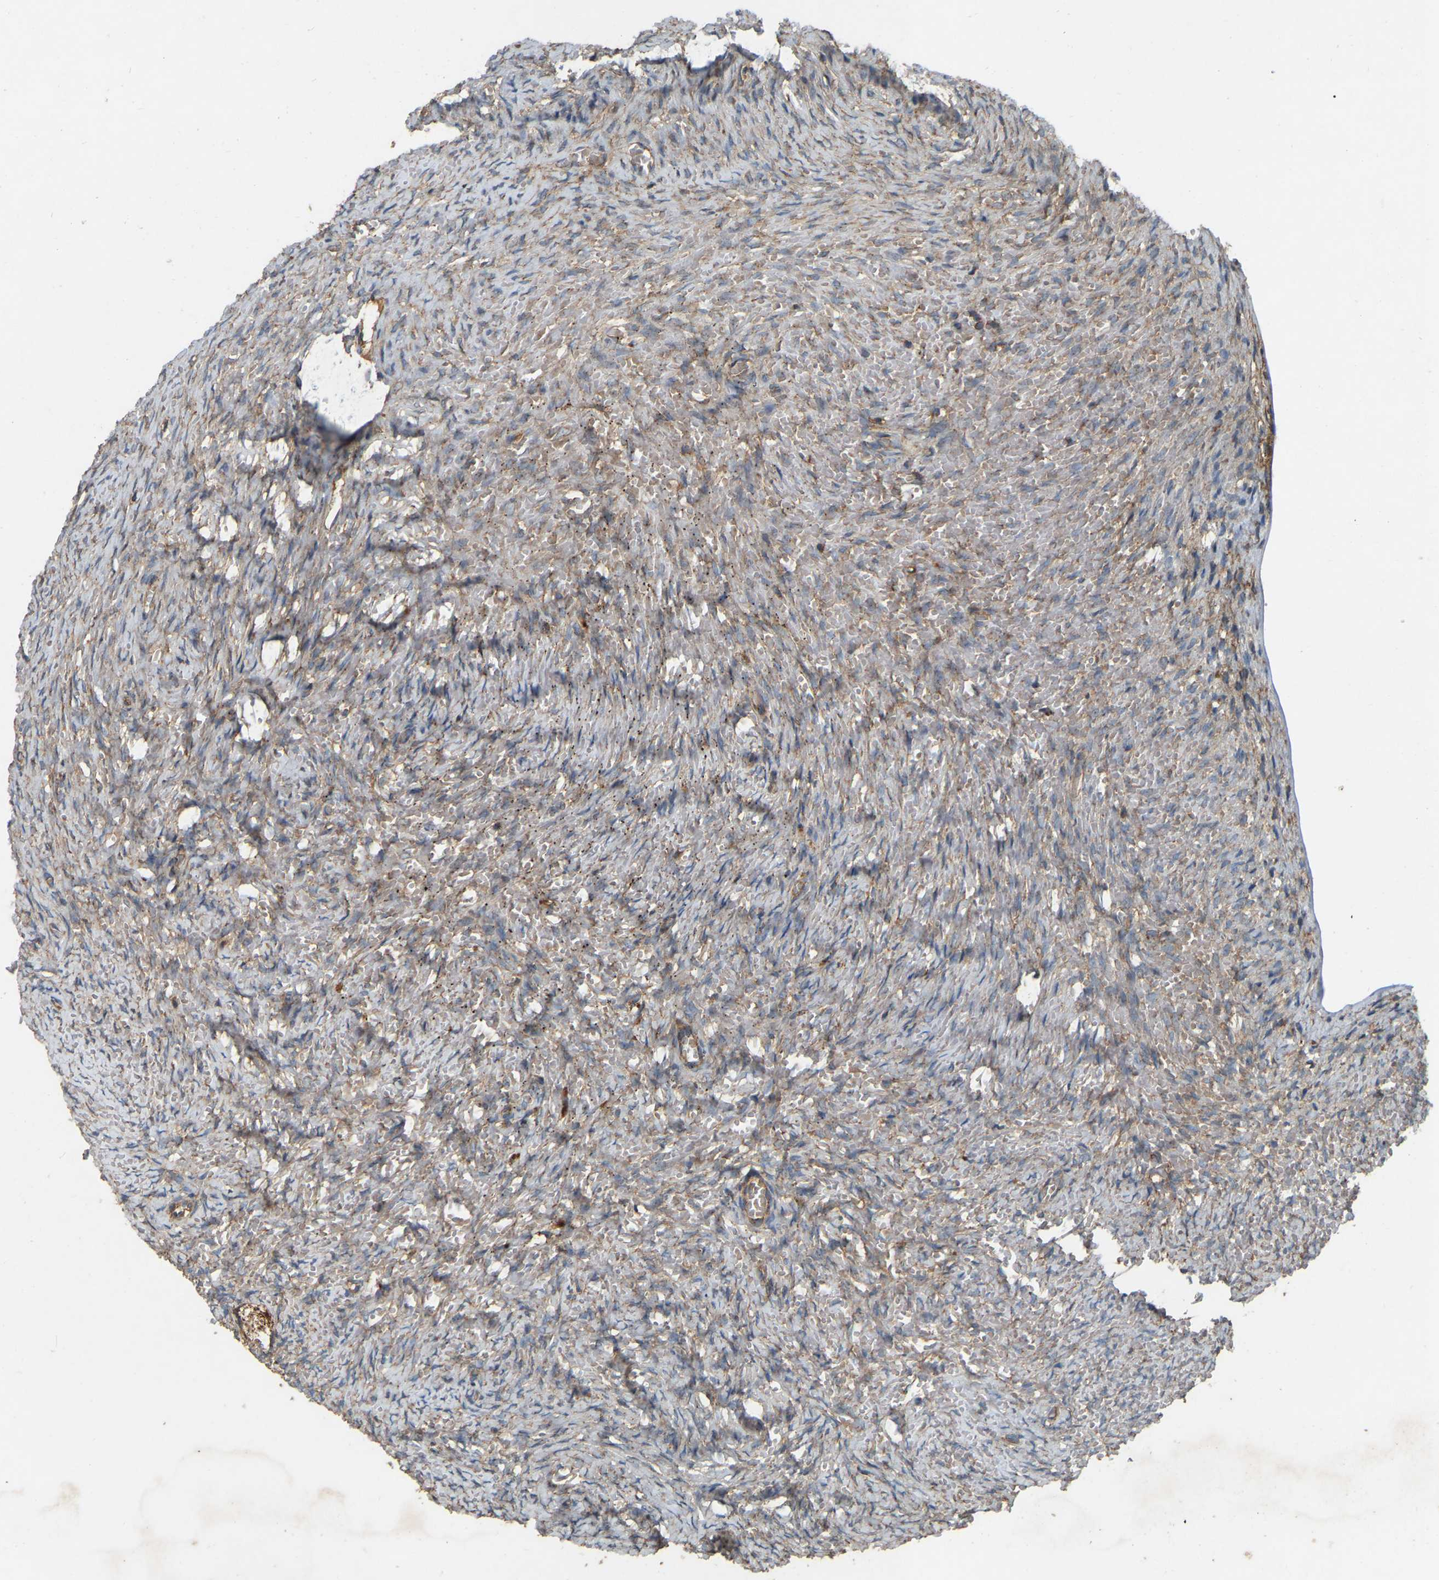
{"staining": {"intensity": "moderate", "quantity": "25%-75%", "location": "cytoplasmic/membranous"}, "tissue": "ovary", "cell_type": "Follicle cells", "image_type": "normal", "snomed": [{"axis": "morphology", "description": "Normal tissue, NOS"}, {"axis": "topography", "description": "Ovary"}], "caption": "Ovary stained with DAB IHC displays medium levels of moderate cytoplasmic/membranous staining in approximately 25%-75% of follicle cells. (IHC, brightfield microscopy, high magnification).", "gene": "SAMD9L", "patient": {"sex": "female", "age": 27}}